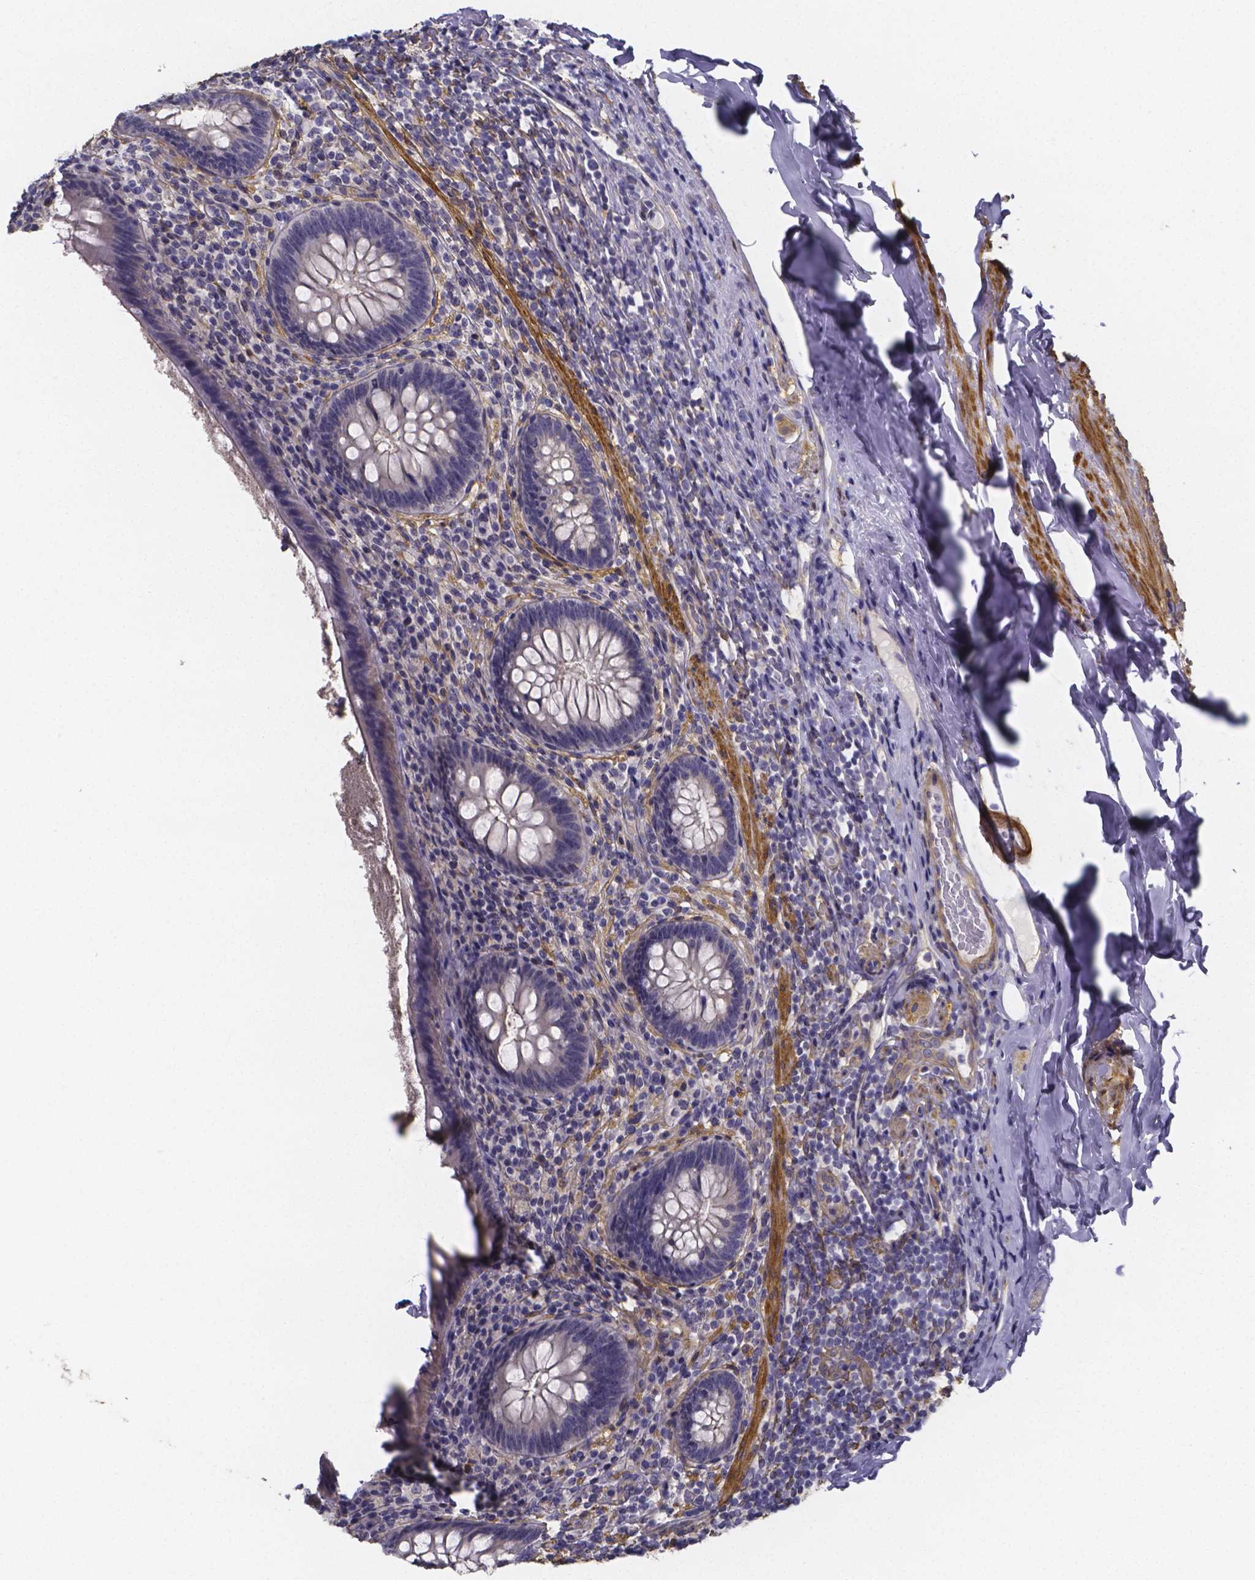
{"staining": {"intensity": "negative", "quantity": "none", "location": "none"}, "tissue": "appendix", "cell_type": "Glandular cells", "image_type": "normal", "snomed": [{"axis": "morphology", "description": "Normal tissue, NOS"}, {"axis": "topography", "description": "Appendix"}], "caption": "Immunohistochemical staining of benign human appendix demonstrates no significant staining in glandular cells.", "gene": "RERG", "patient": {"sex": "male", "age": 47}}